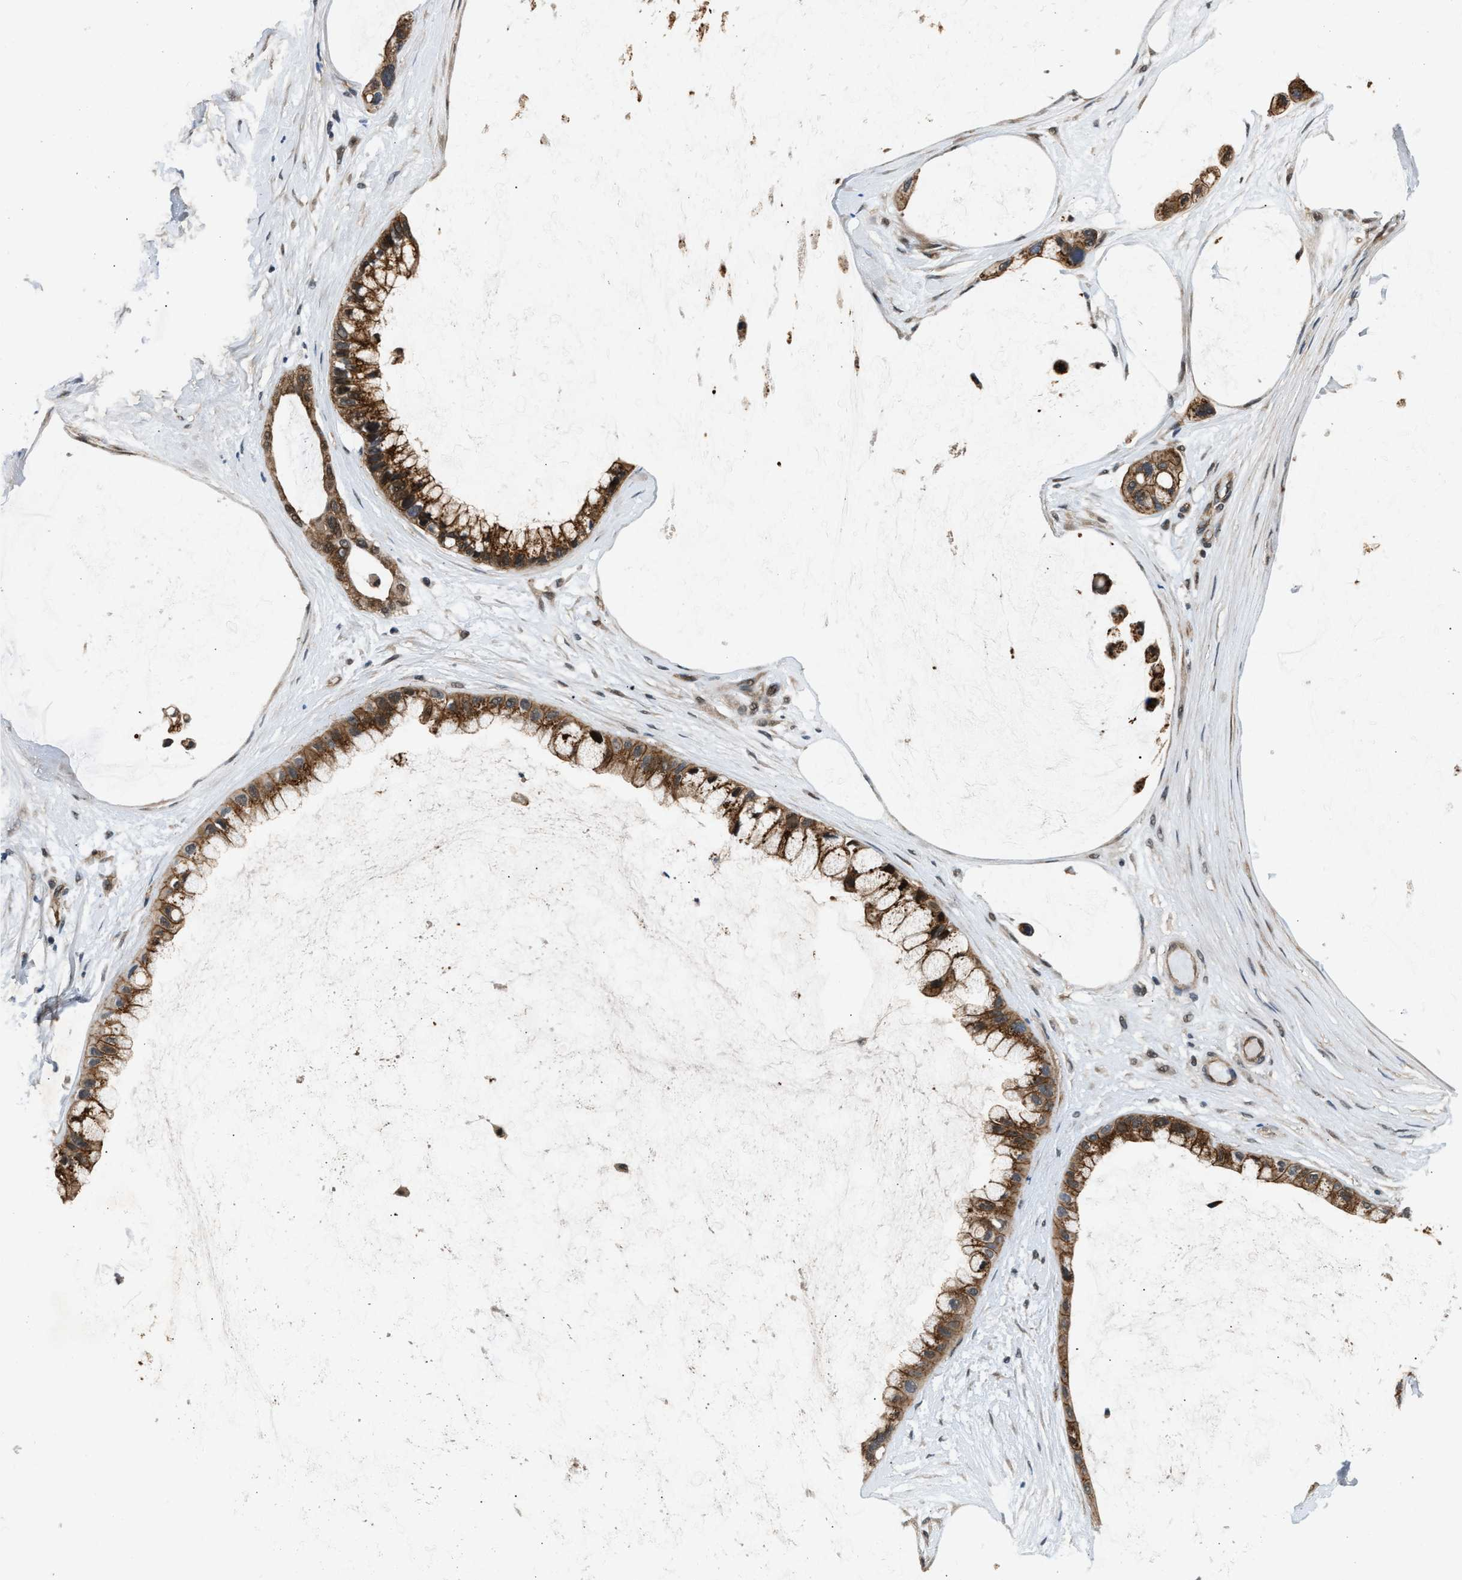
{"staining": {"intensity": "moderate", "quantity": ">75%", "location": "cytoplasmic/membranous"}, "tissue": "ovarian cancer", "cell_type": "Tumor cells", "image_type": "cancer", "snomed": [{"axis": "morphology", "description": "Cystadenocarcinoma, mucinous, NOS"}, {"axis": "topography", "description": "Ovary"}], "caption": "Immunohistochemistry (DAB (3,3'-diaminobenzidine)) staining of ovarian mucinous cystadenocarcinoma displays moderate cytoplasmic/membranous protein staining in about >75% of tumor cells.", "gene": "COPS2", "patient": {"sex": "female", "age": 39}}